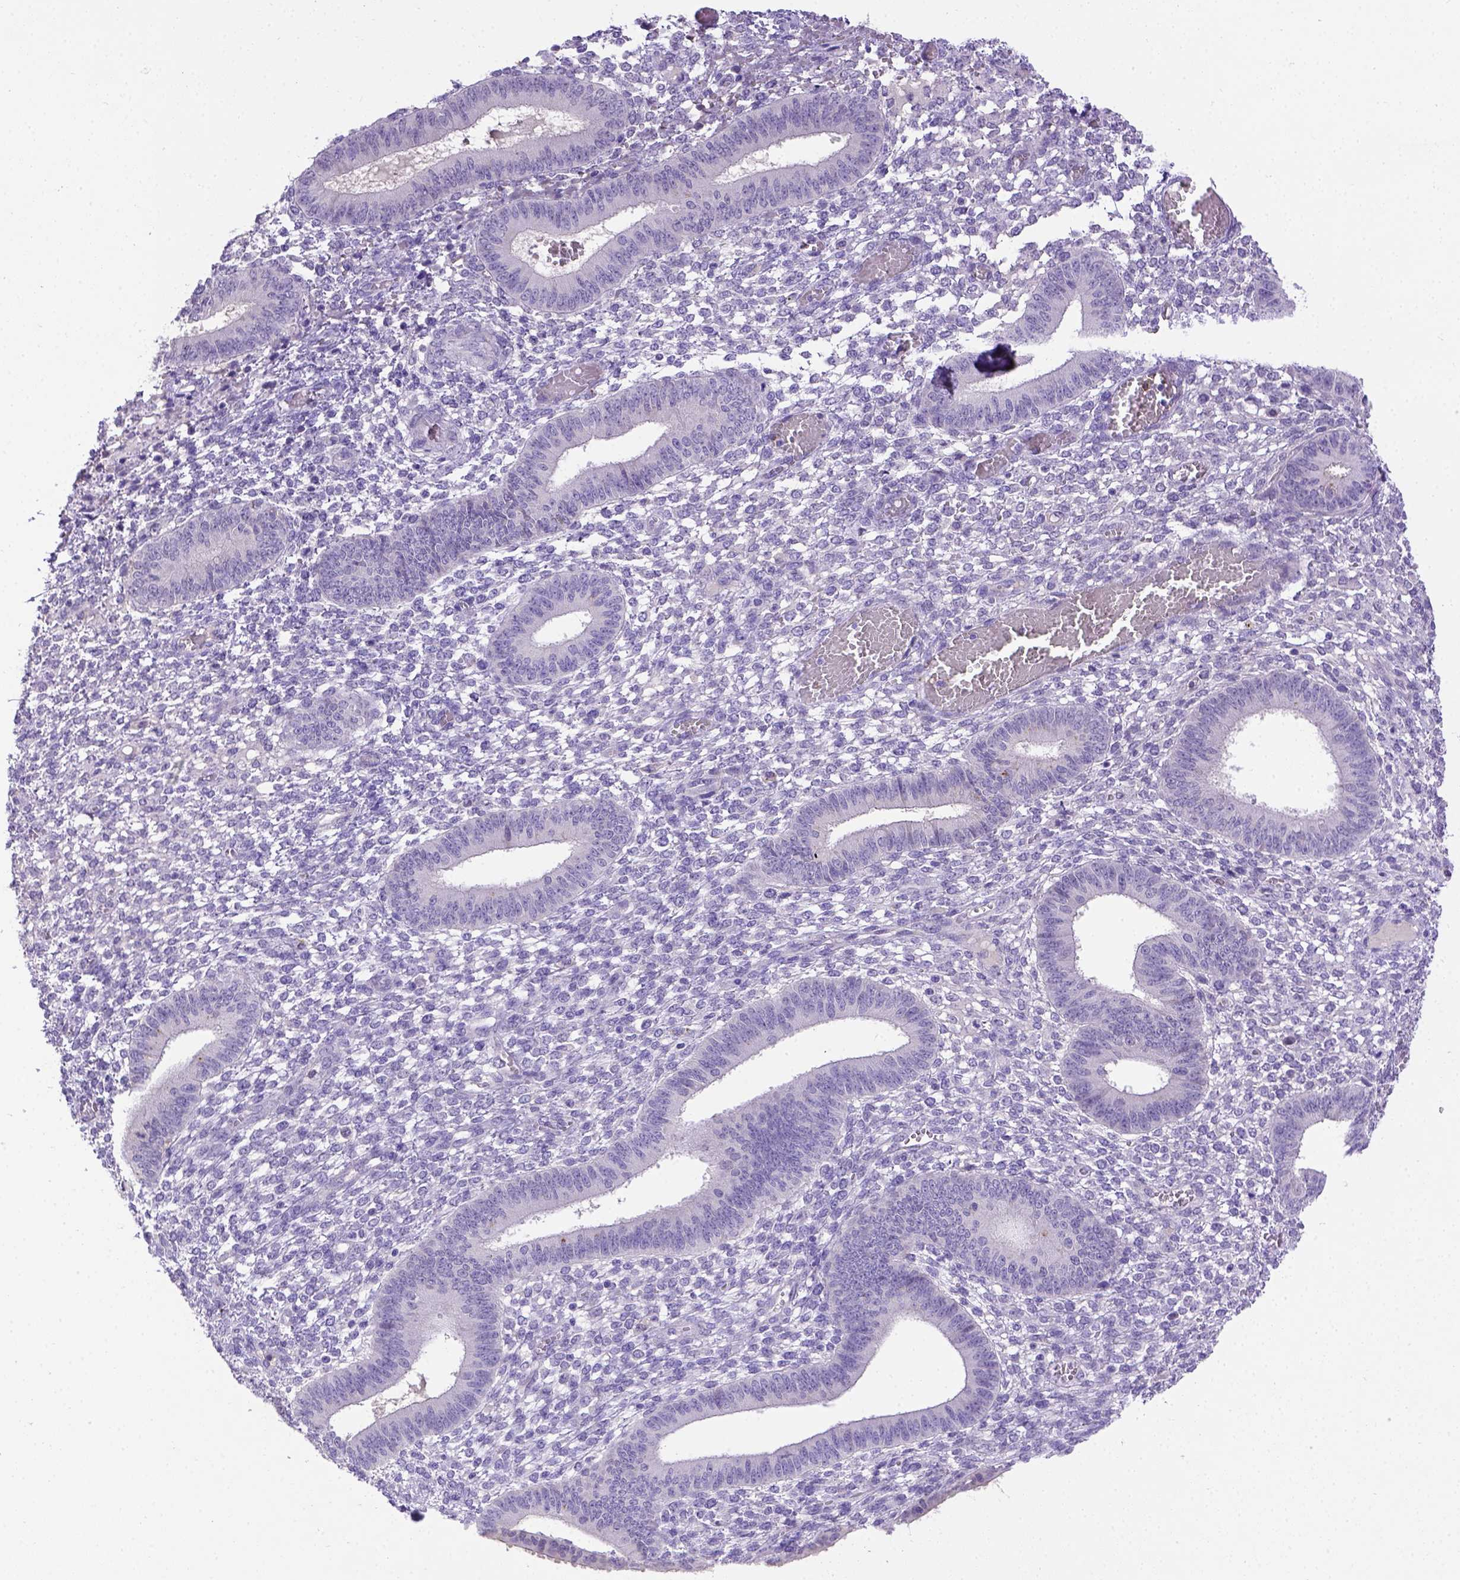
{"staining": {"intensity": "negative", "quantity": "none", "location": "none"}, "tissue": "endometrium", "cell_type": "Cells in endometrial stroma", "image_type": "normal", "snomed": [{"axis": "morphology", "description": "Normal tissue, NOS"}, {"axis": "topography", "description": "Endometrium"}], "caption": "The histopathology image shows no significant staining in cells in endometrial stroma of endometrium. Brightfield microscopy of immunohistochemistry (IHC) stained with DAB (brown) and hematoxylin (blue), captured at high magnification.", "gene": "B3GAT1", "patient": {"sex": "female", "age": 42}}